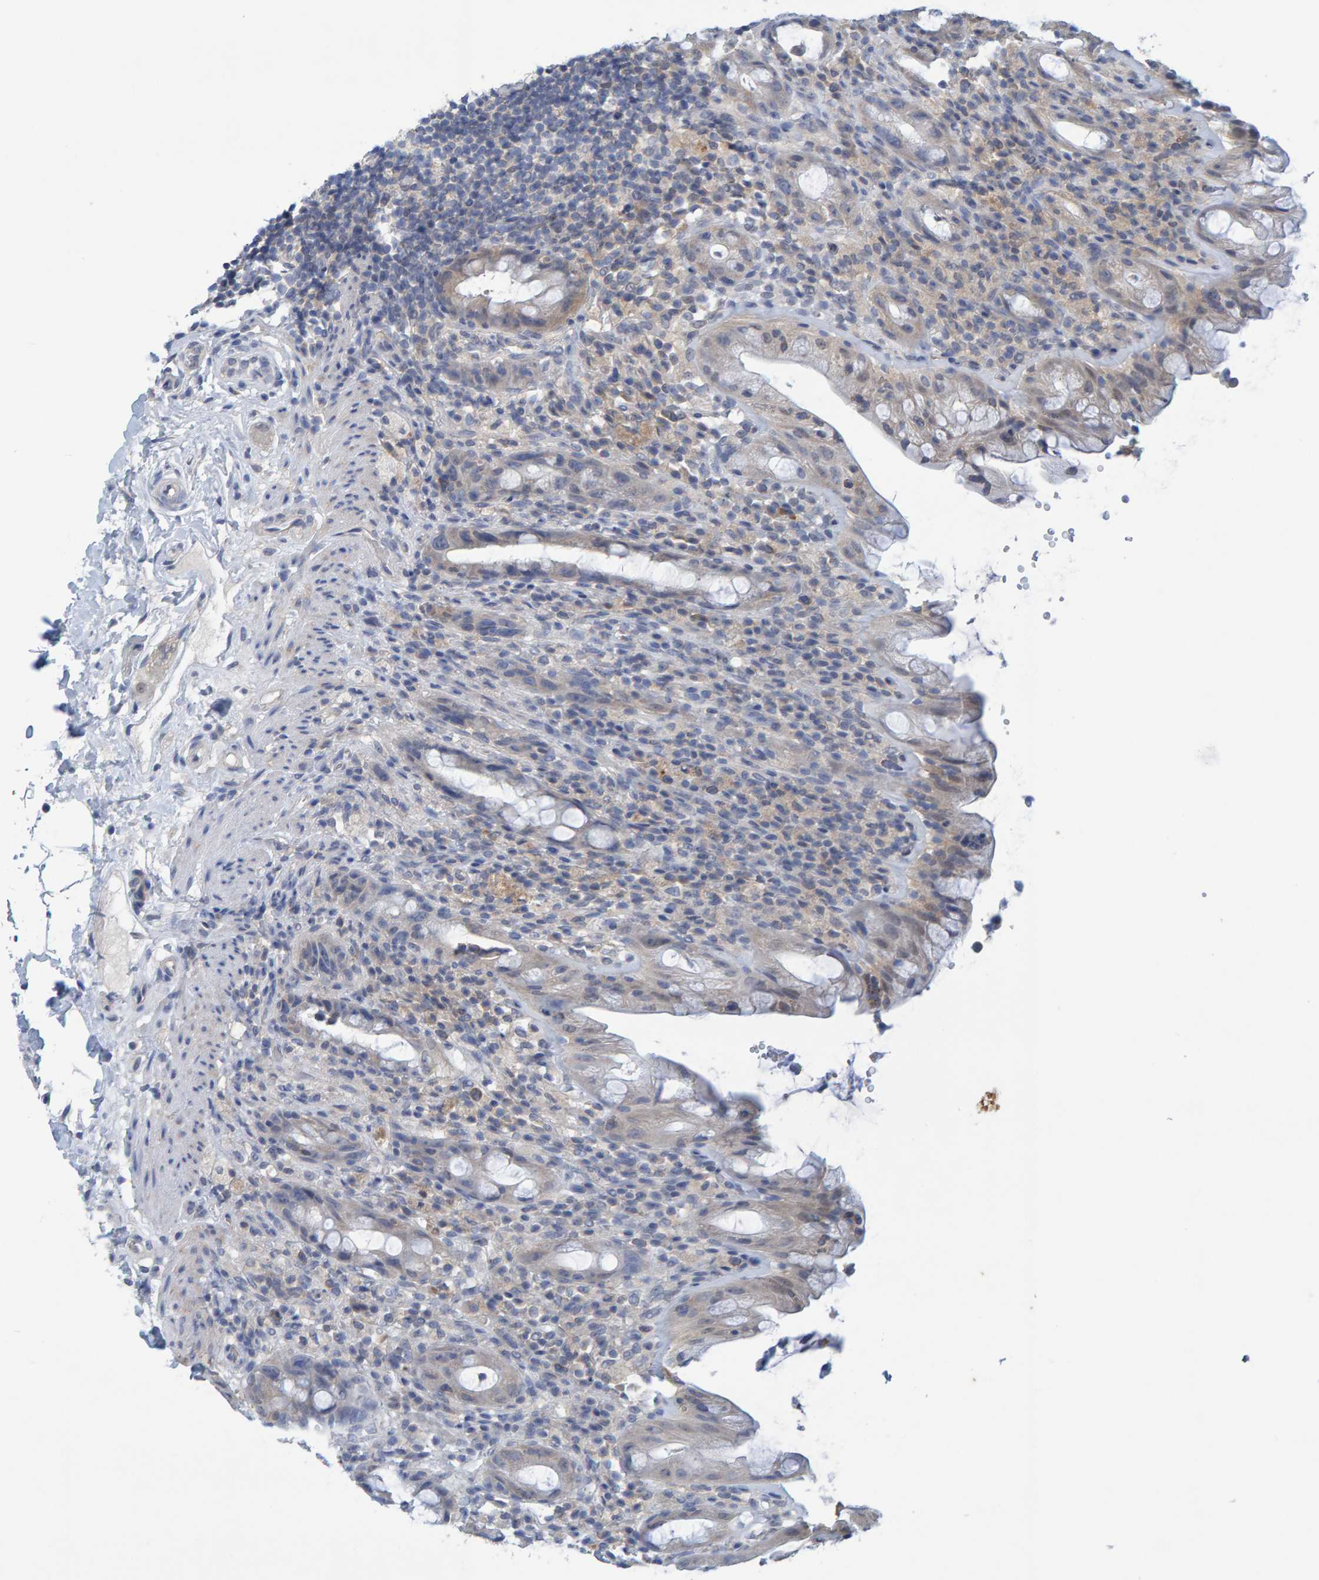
{"staining": {"intensity": "moderate", "quantity": "<25%", "location": "cytoplasmic/membranous"}, "tissue": "rectum", "cell_type": "Glandular cells", "image_type": "normal", "snomed": [{"axis": "morphology", "description": "Normal tissue, NOS"}, {"axis": "topography", "description": "Rectum"}], "caption": "IHC photomicrograph of unremarkable rectum: rectum stained using IHC shows low levels of moderate protein expression localized specifically in the cytoplasmic/membranous of glandular cells, appearing as a cytoplasmic/membranous brown color.", "gene": "ALAD", "patient": {"sex": "male", "age": 44}}